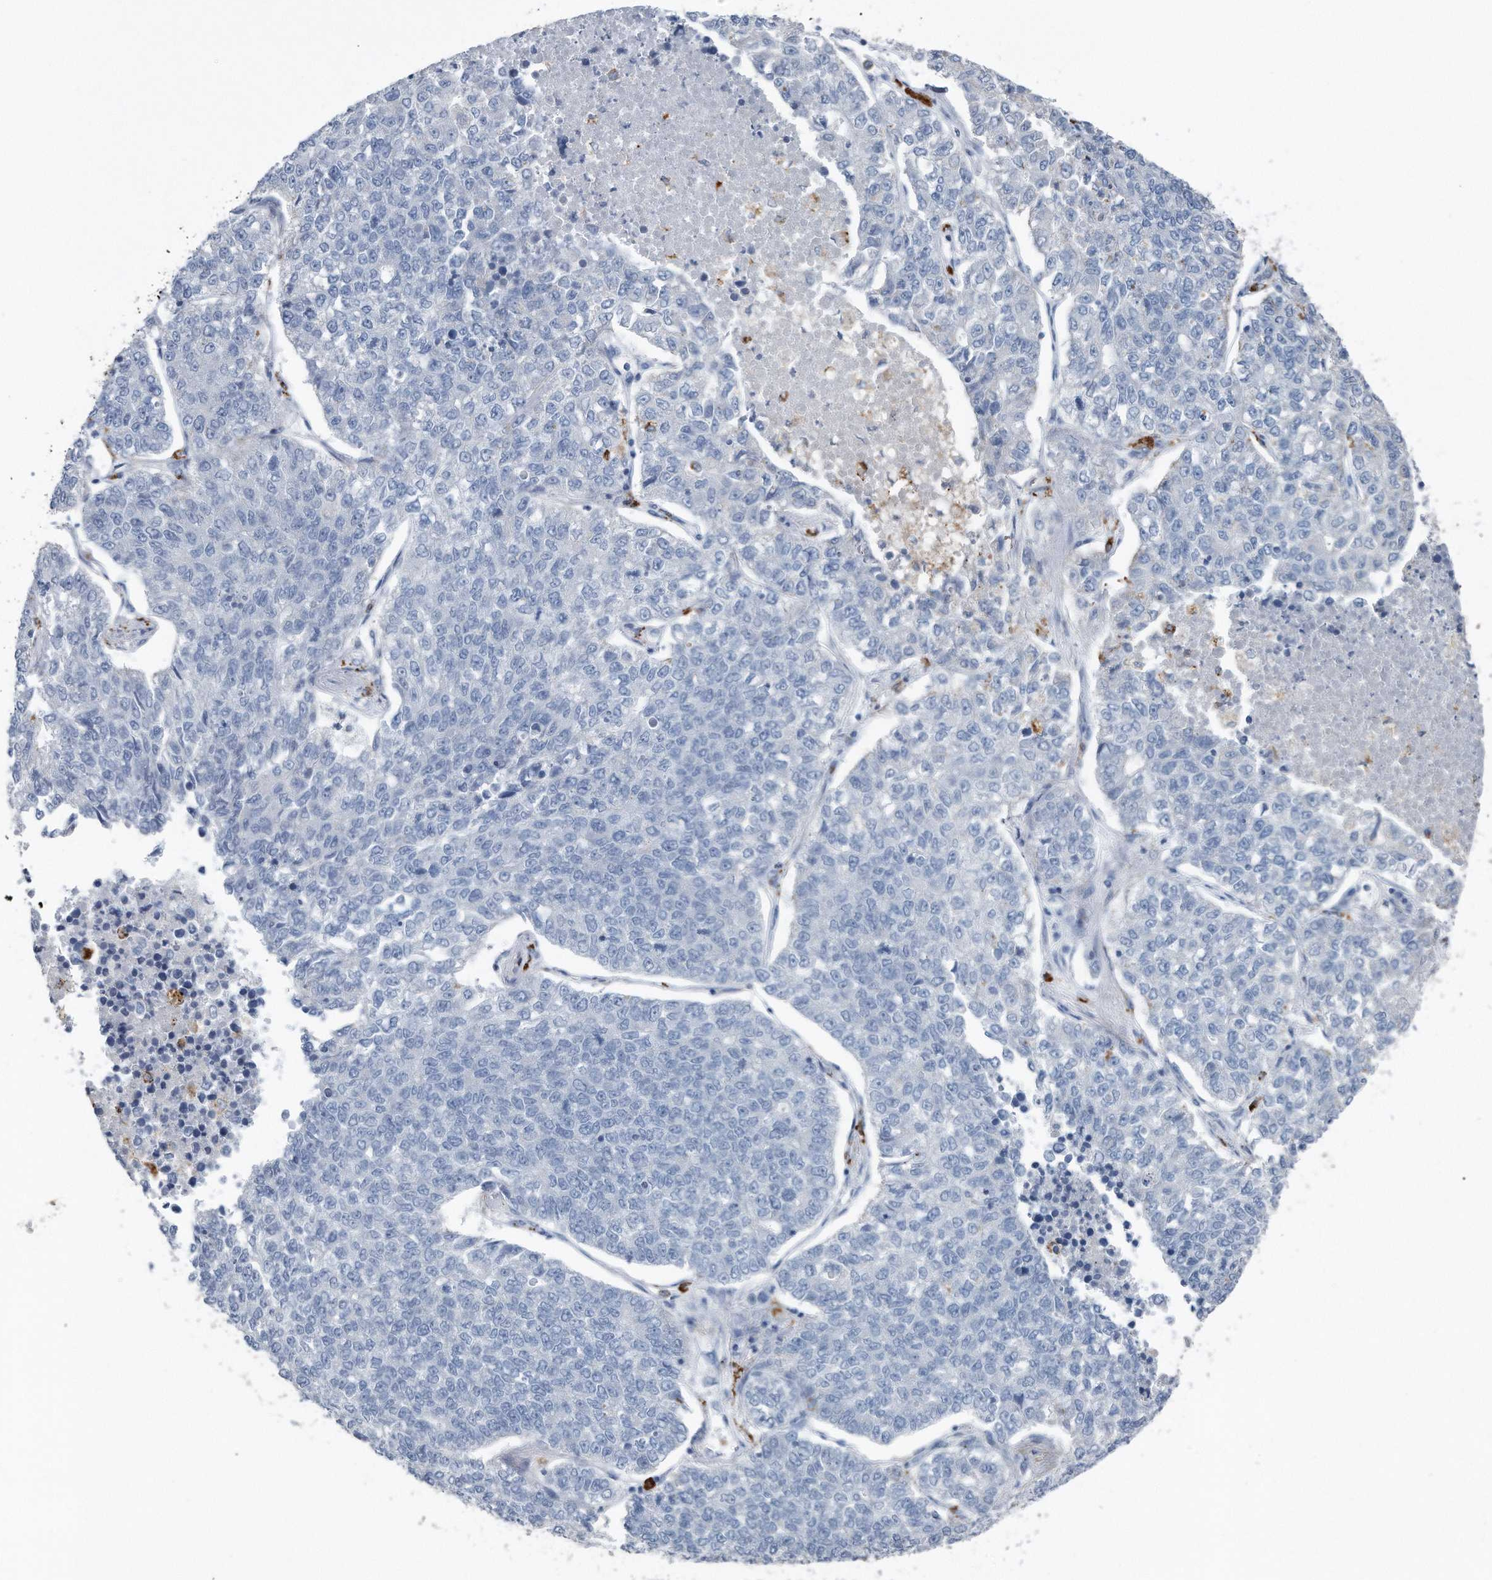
{"staining": {"intensity": "negative", "quantity": "none", "location": "none"}, "tissue": "lung cancer", "cell_type": "Tumor cells", "image_type": "cancer", "snomed": [{"axis": "morphology", "description": "Adenocarcinoma, NOS"}, {"axis": "topography", "description": "Lung"}], "caption": "Tumor cells show no significant positivity in lung cancer.", "gene": "ZNF772", "patient": {"sex": "male", "age": 49}}